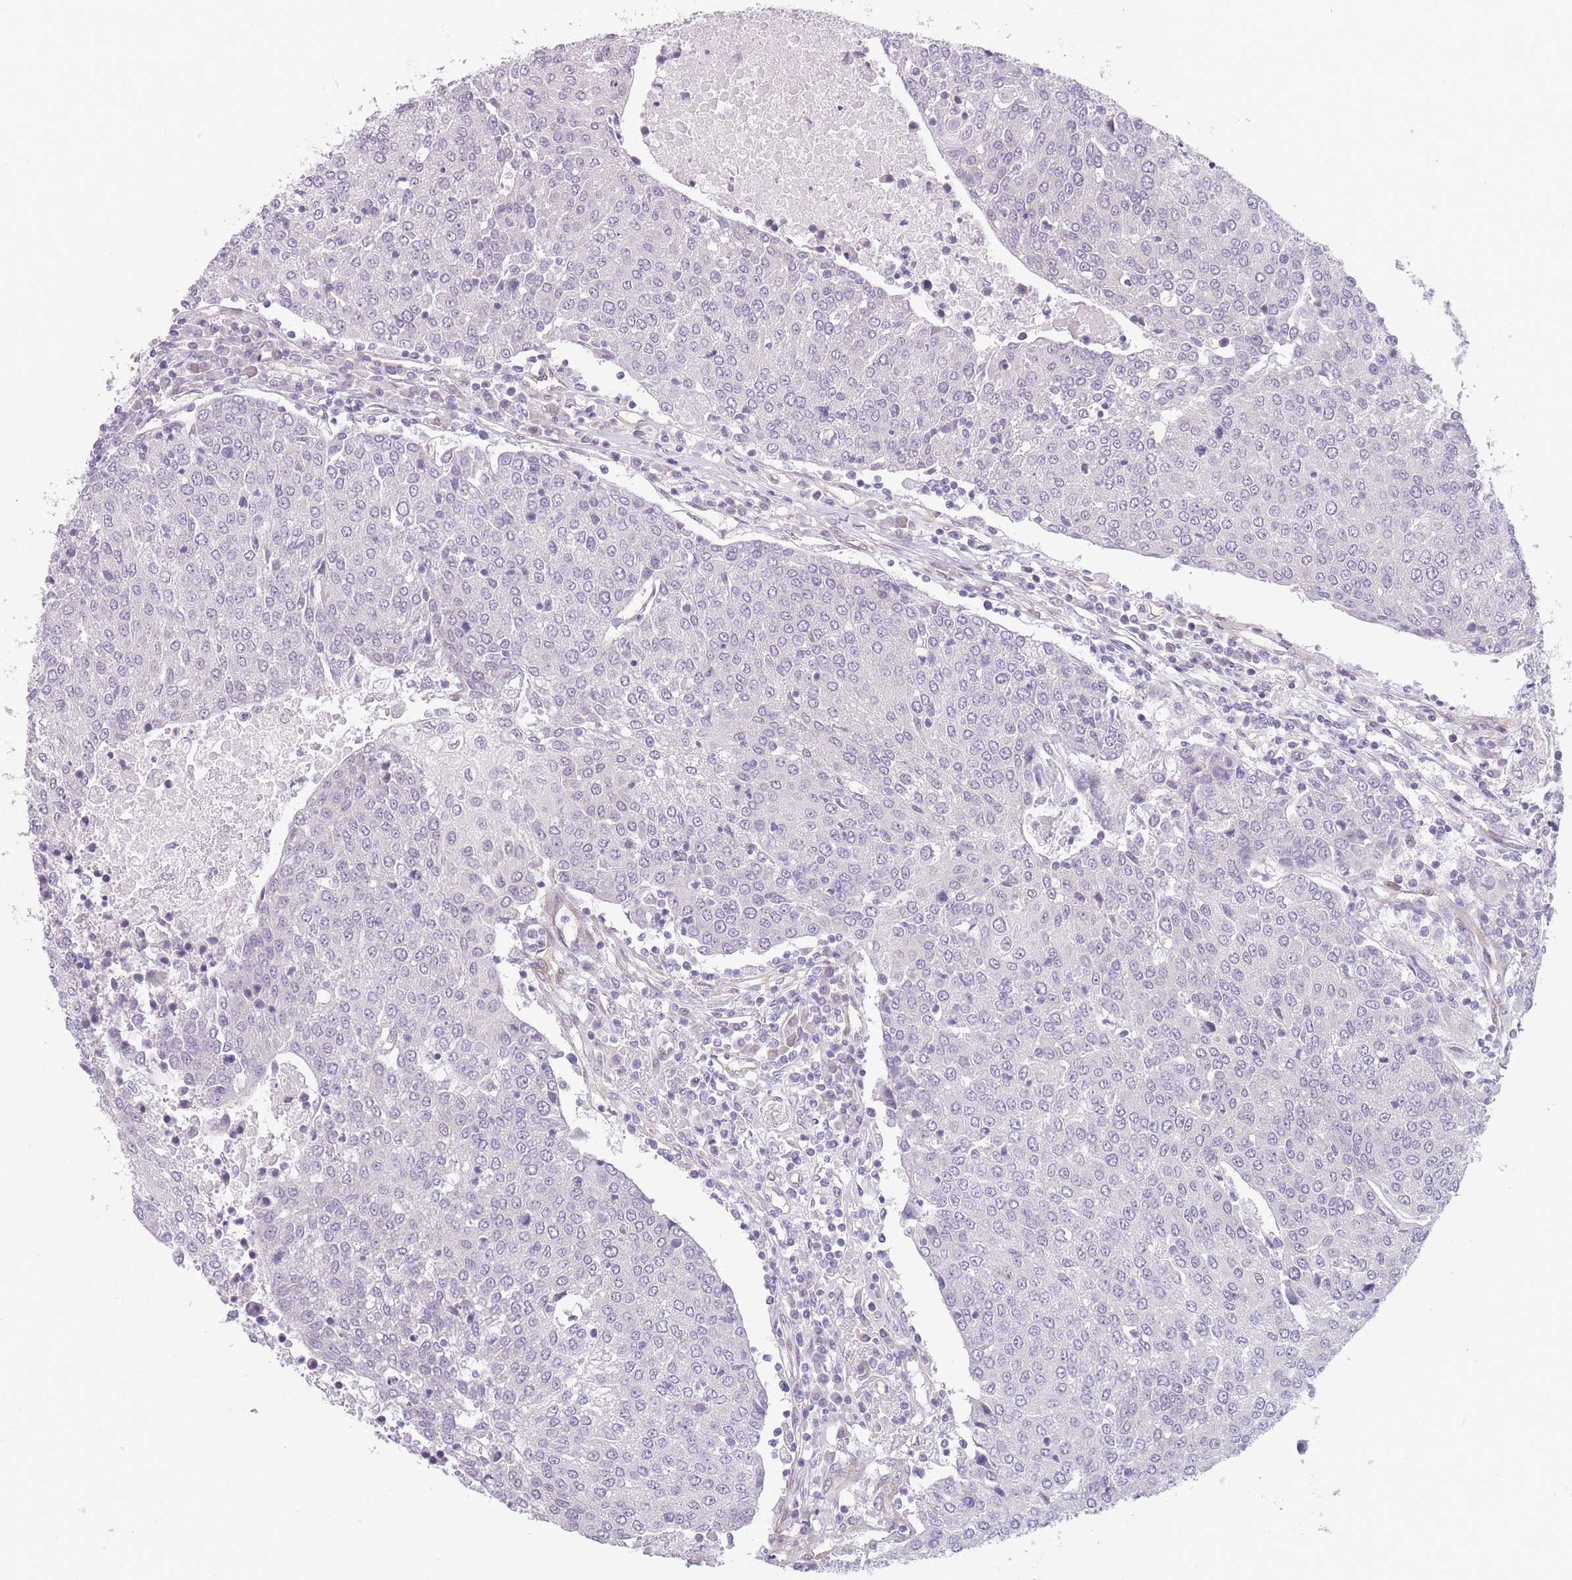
{"staining": {"intensity": "negative", "quantity": "none", "location": "none"}, "tissue": "urothelial cancer", "cell_type": "Tumor cells", "image_type": "cancer", "snomed": [{"axis": "morphology", "description": "Urothelial carcinoma, High grade"}, {"axis": "topography", "description": "Urinary bladder"}], "caption": "Immunohistochemistry photomicrograph of neoplastic tissue: urothelial cancer stained with DAB demonstrates no significant protein positivity in tumor cells.", "gene": "OR6B3", "patient": {"sex": "female", "age": 85}}